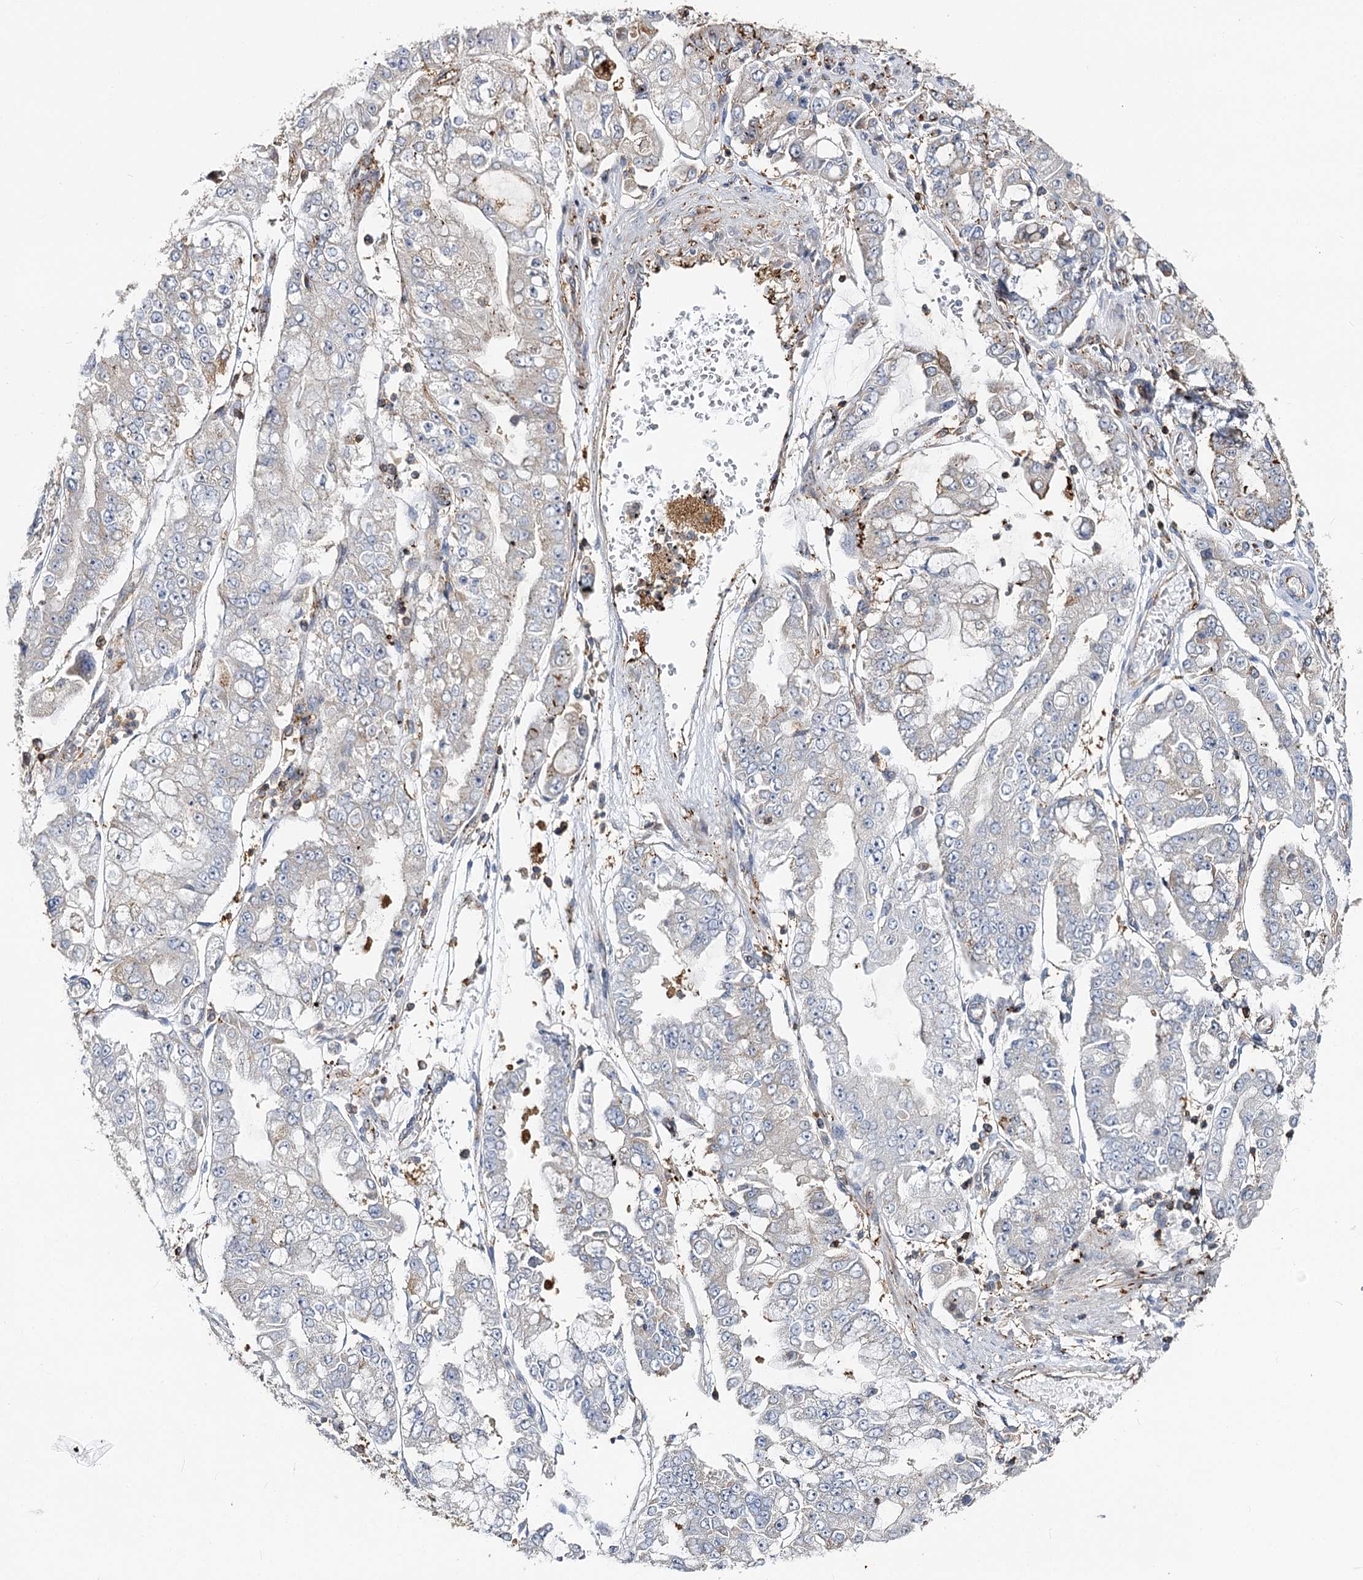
{"staining": {"intensity": "weak", "quantity": "<25%", "location": "cytoplasmic/membranous"}, "tissue": "stomach cancer", "cell_type": "Tumor cells", "image_type": "cancer", "snomed": [{"axis": "morphology", "description": "Adenocarcinoma, NOS"}, {"axis": "topography", "description": "Stomach"}], "caption": "The micrograph displays no significant positivity in tumor cells of stomach cancer.", "gene": "SEC24B", "patient": {"sex": "male", "age": 76}}